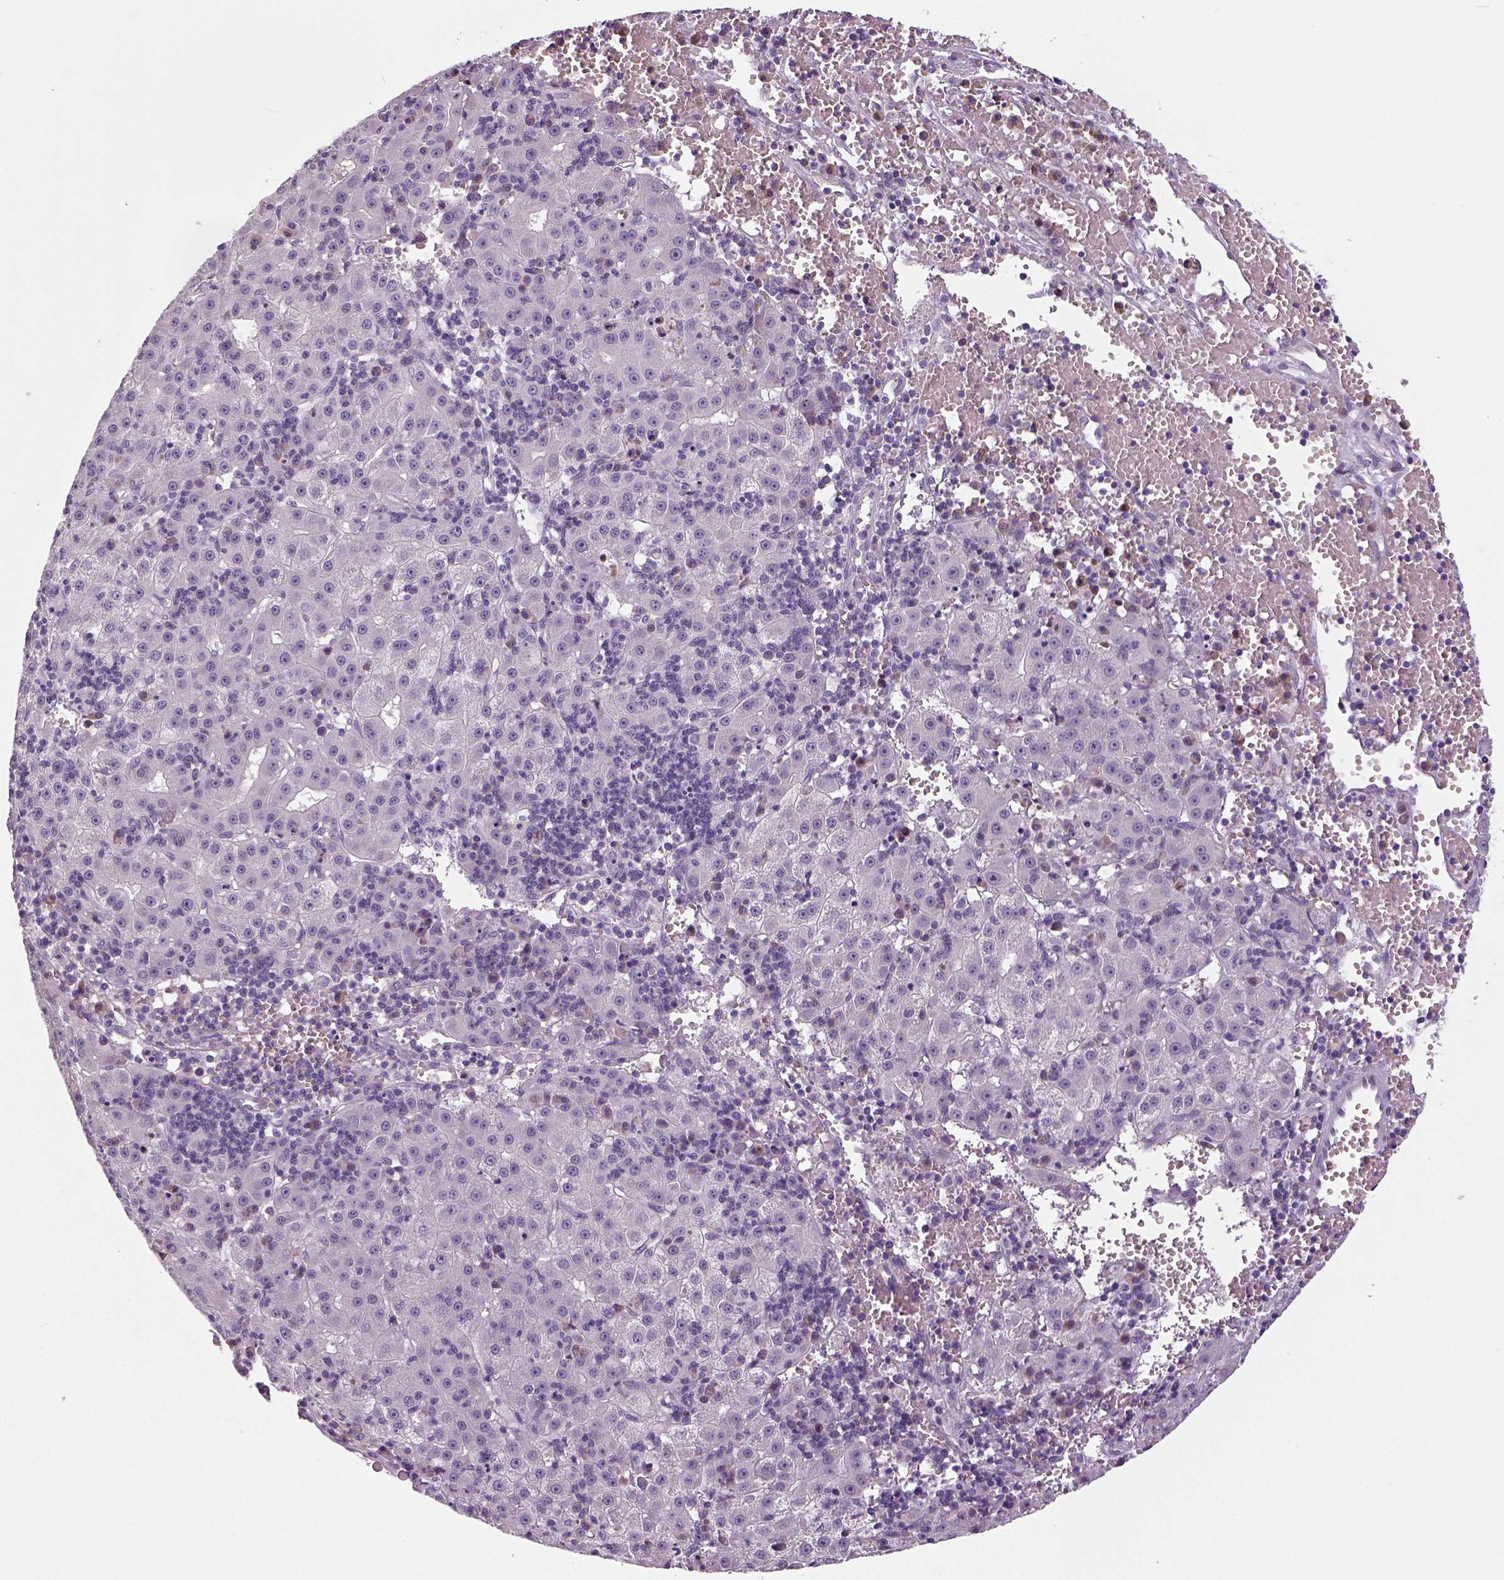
{"staining": {"intensity": "negative", "quantity": "none", "location": "none"}, "tissue": "liver cancer", "cell_type": "Tumor cells", "image_type": "cancer", "snomed": [{"axis": "morphology", "description": "Carcinoma, Hepatocellular, NOS"}, {"axis": "topography", "description": "Liver"}], "caption": "Human liver cancer stained for a protein using immunohistochemistry exhibits no expression in tumor cells.", "gene": "NECAB1", "patient": {"sex": "male", "age": 76}}